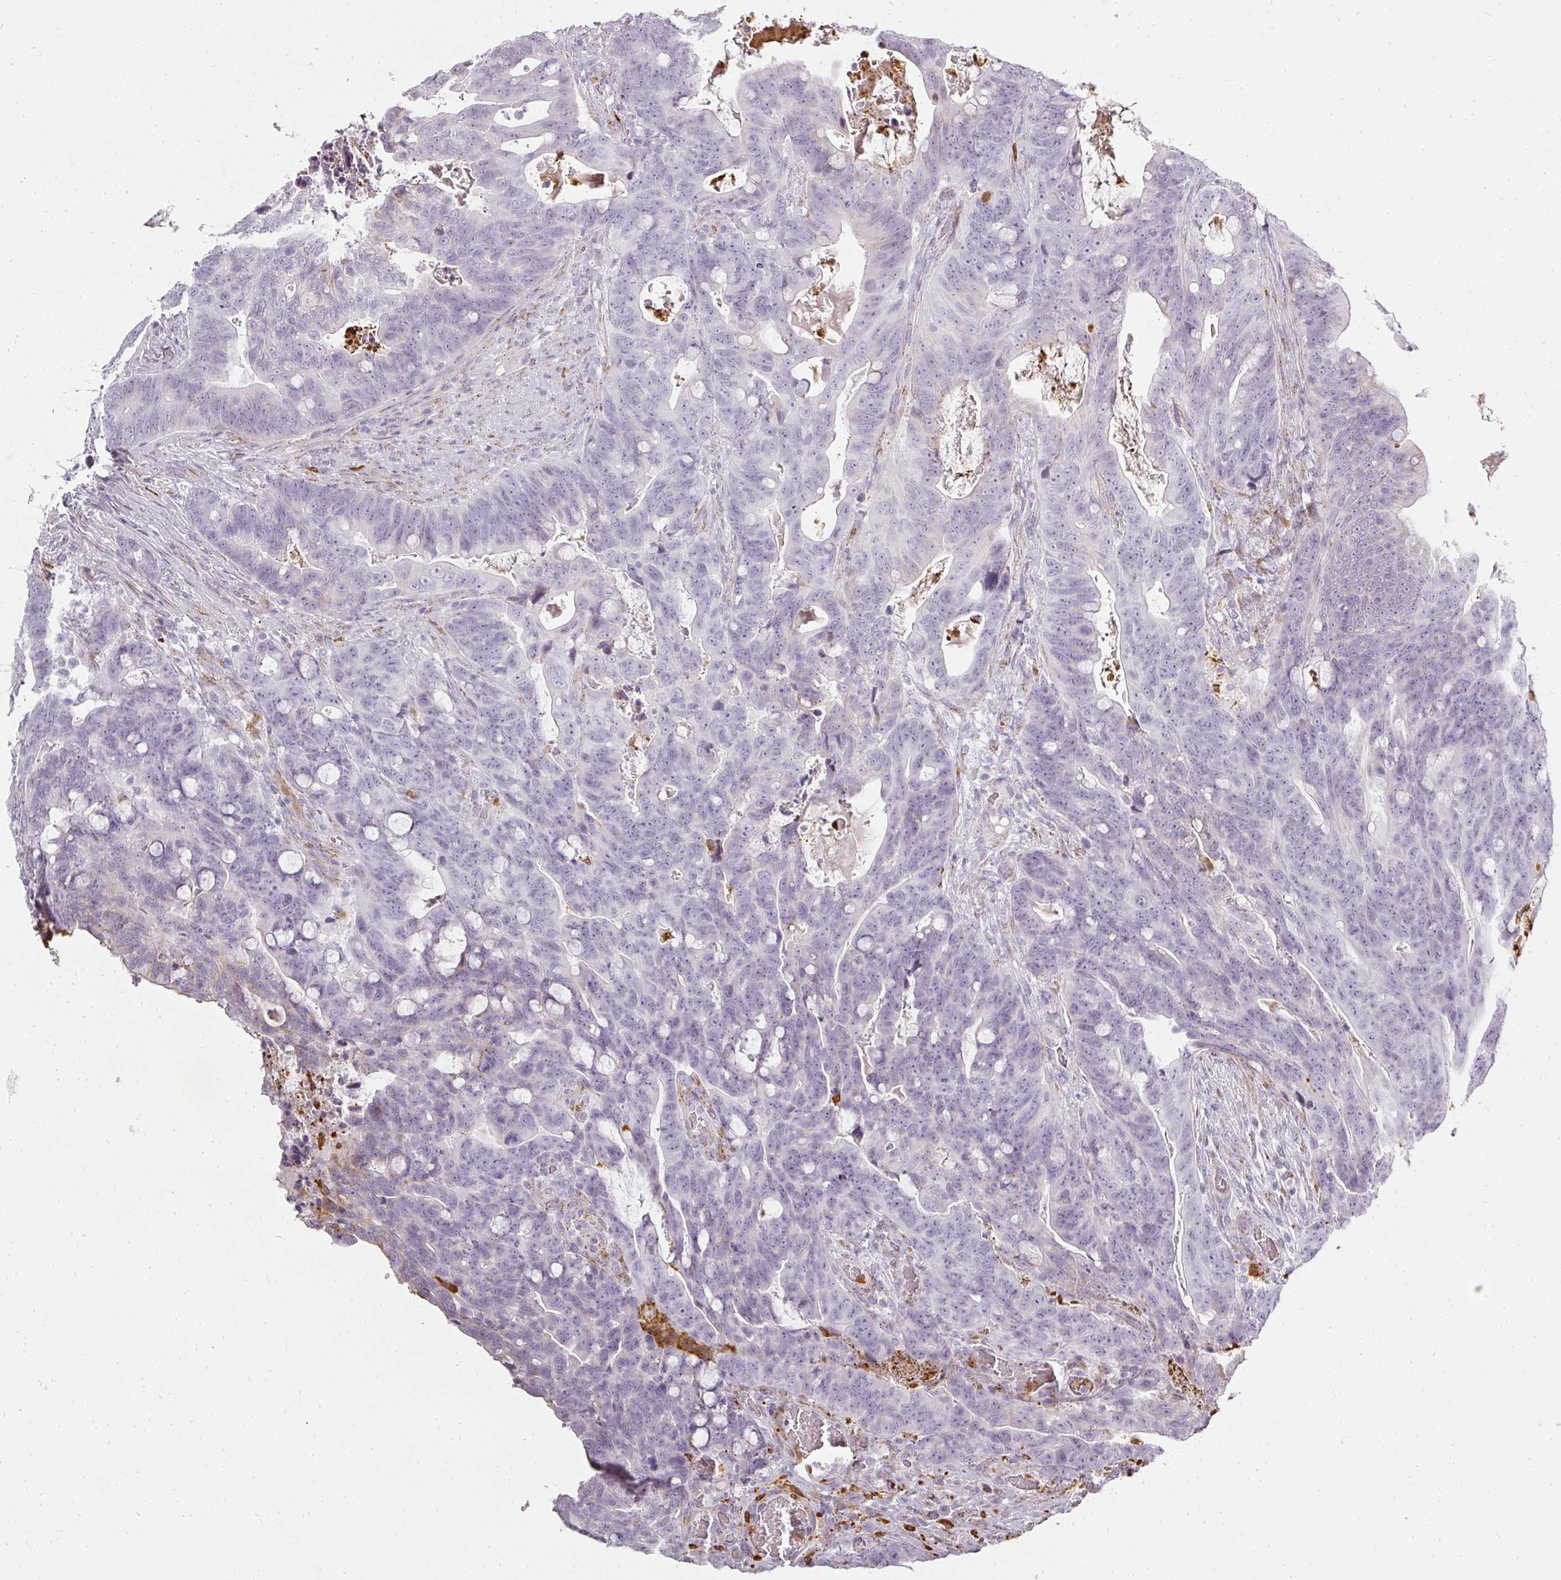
{"staining": {"intensity": "negative", "quantity": "none", "location": "none"}, "tissue": "colorectal cancer", "cell_type": "Tumor cells", "image_type": "cancer", "snomed": [{"axis": "morphology", "description": "Adenocarcinoma, NOS"}, {"axis": "topography", "description": "Colon"}], "caption": "A high-resolution image shows IHC staining of colorectal cancer (adenocarcinoma), which displays no significant expression in tumor cells. The staining is performed using DAB brown chromogen with nuclei counter-stained in using hematoxylin.", "gene": "BIK", "patient": {"sex": "female", "age": 82}}